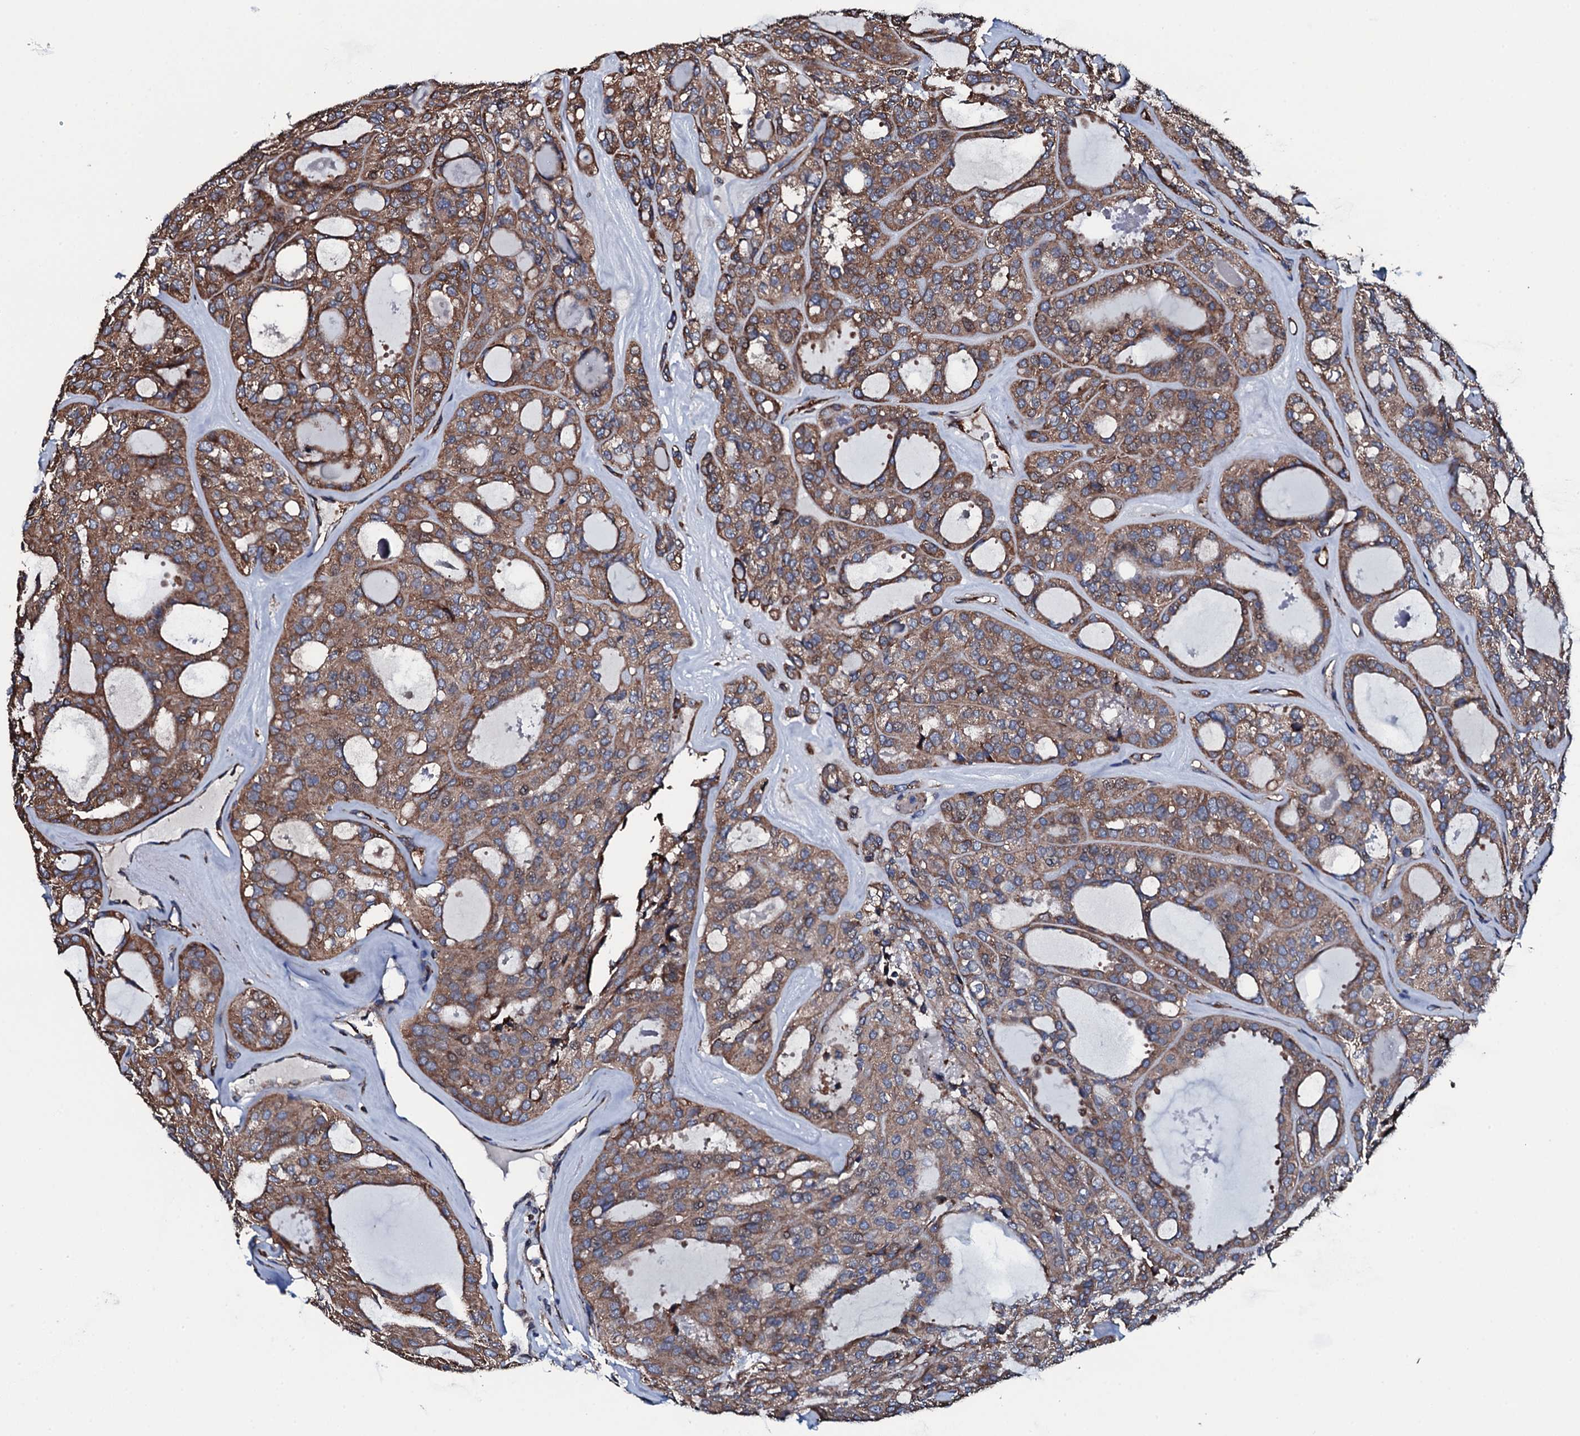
{"staining": {"intensity": "moderate", "quantity": ">75%", "location": "cytoplasmic/membranous"}, "tissue": "thyroid cancer", "cell_type": "Tumor cells", "image_type": "cancer", "snomed": [{"axis": "morphology", "description": "Follicular adenoma carcinoma, NOS"}, {"axis": "topography", "description": "Thyroid gland"}], "caption": "Protein staining by immunohistochemistry (IHC) exhibits moderate cytoplasmic/membranous expression in approximately >75% of tumor cells in thyroid cancer.", "gene": "RAB12", "patient": {"sex": "male", "age": 75}}